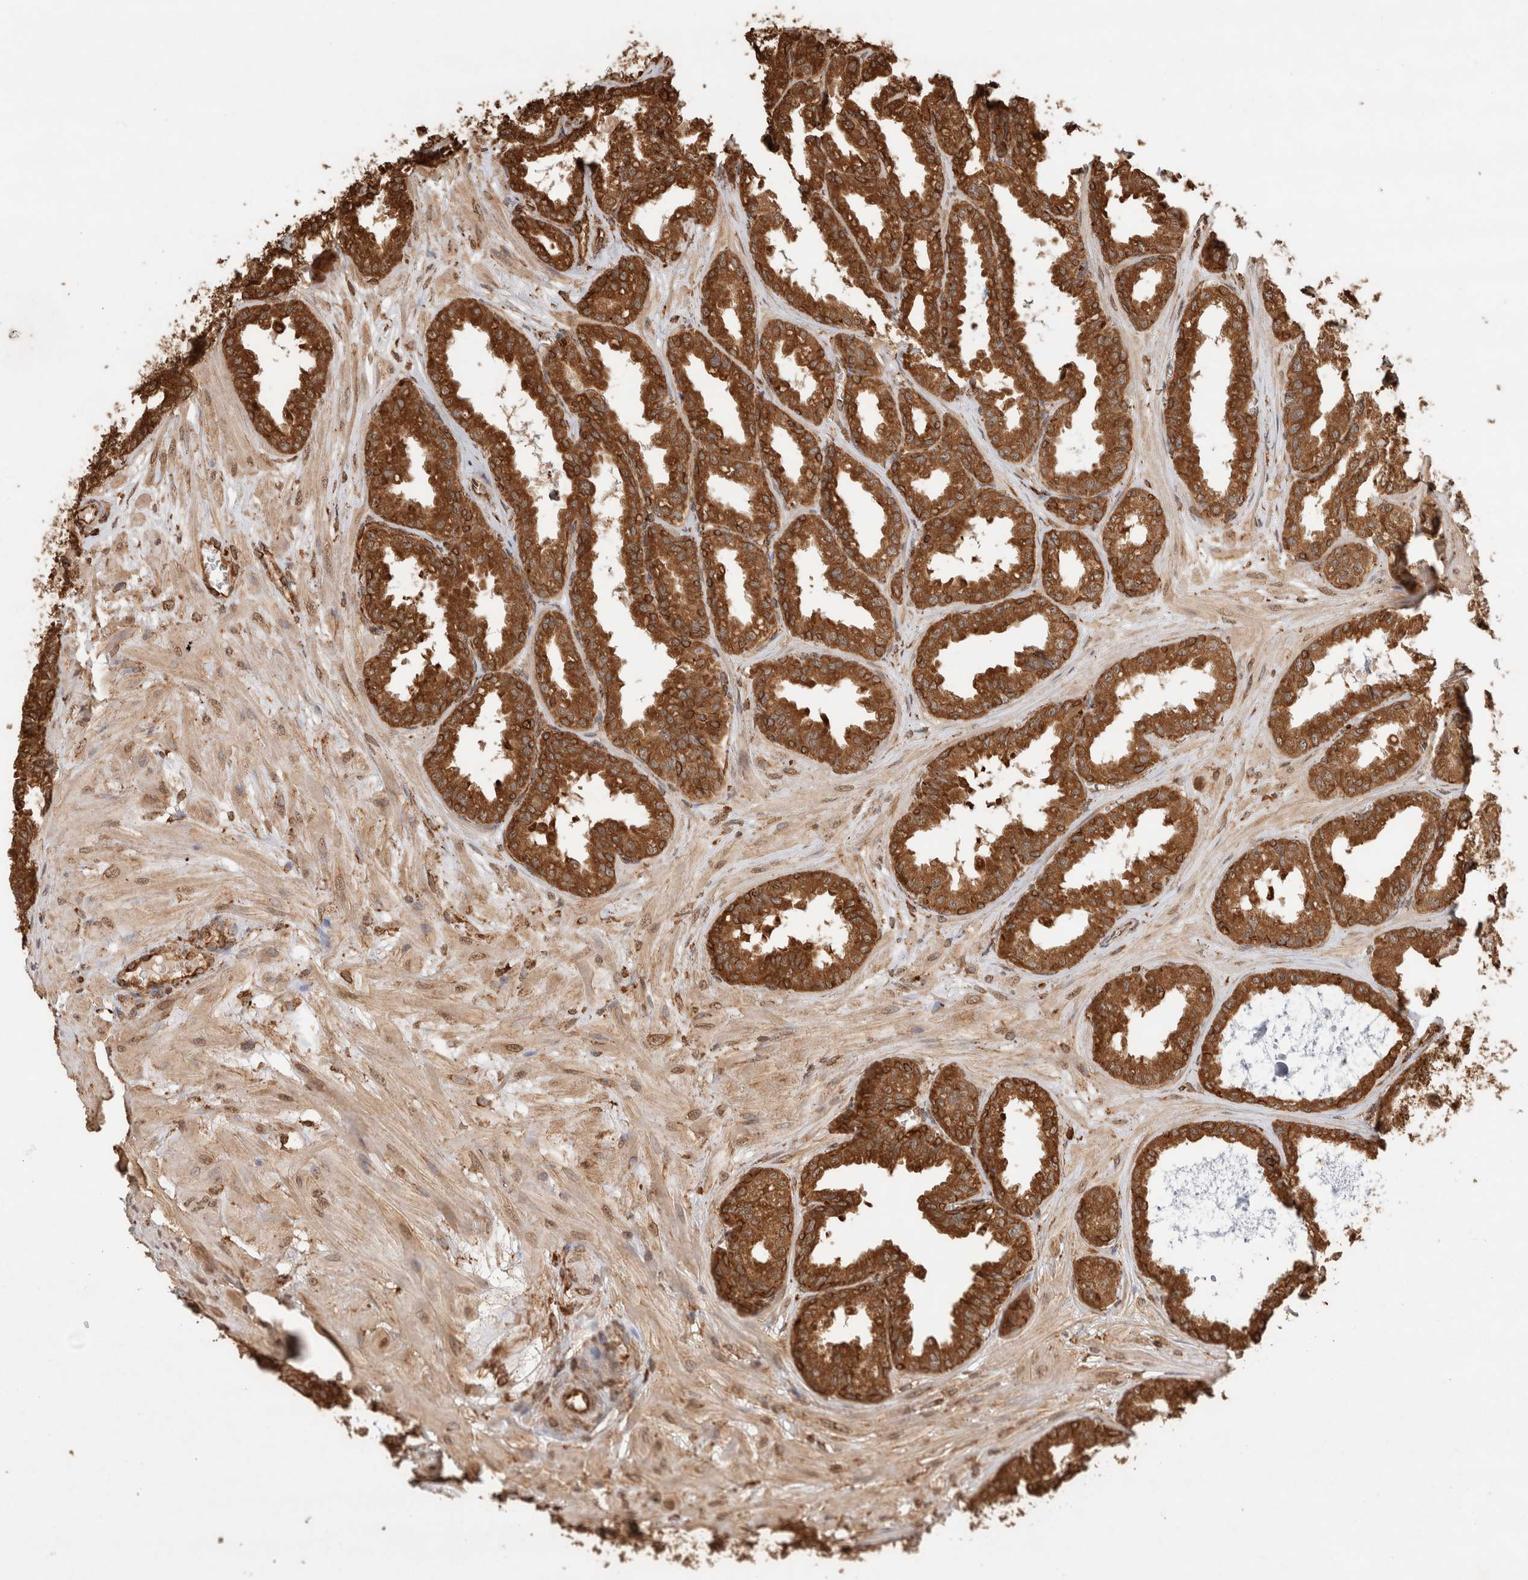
{"staining": {"intensity": "moderate", "quantity": ">75%", "location": "cytoplasmic/membranous"}, "tissue": "seminal vesicle", "cell_type": "Glandular cells", "image_type": "normal", "snomed": [{"axis": "morphology", "description": "Normal tissue, NOS"}, {"axis": "topography", "description": "Prostate"}, {"axis": "topography", "description": "Seminal veicle"}], "caption": "Immunohistochemistry (IHC) (DAB) staining of unremarkable human seminal vesicle shows moderate cytoplasmic/membranous protein staining in about >75% of glandular cells.", "gene": "ERAP1", "patient": {"sex": "male", "age": 51}}